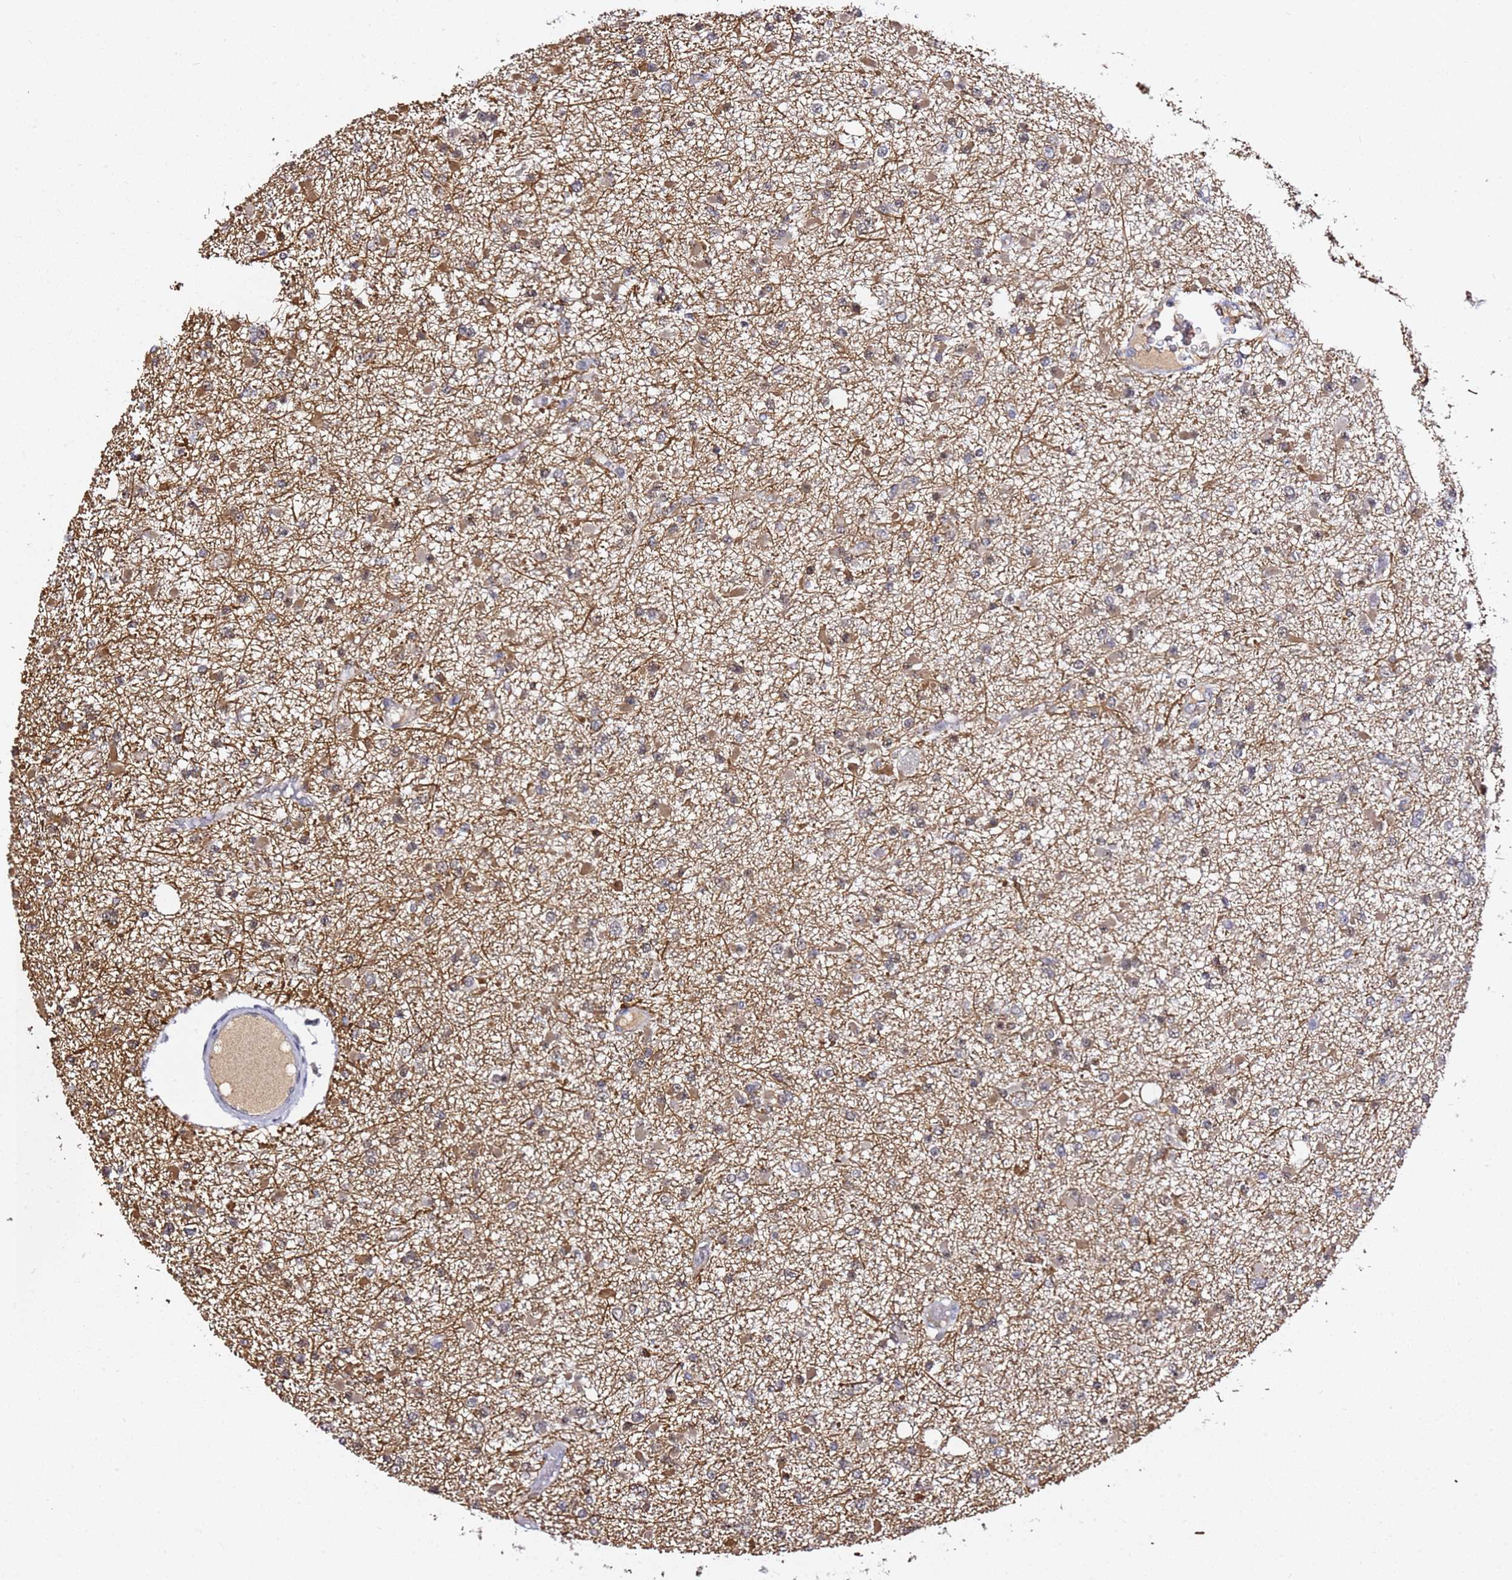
{"staining": {"intensity": "weak", "quantity": "25%-75%", "location": "nuclear"}, "tissue": "glioma", "cell_type": "Tumor cells", "image_type": "cancer", "snomed": [{"axis": "morphology", "description": "Glioma, malignant, Low grade"}, {"axis": "topography", "description": "Brain"}], "caption": "Weak nuclear positivity for a protein is seen in about 25%-75% of tumor cells of glioma using IHC.", "gene": "FCF1", "patient": {"sex": "female", "age": 22}}